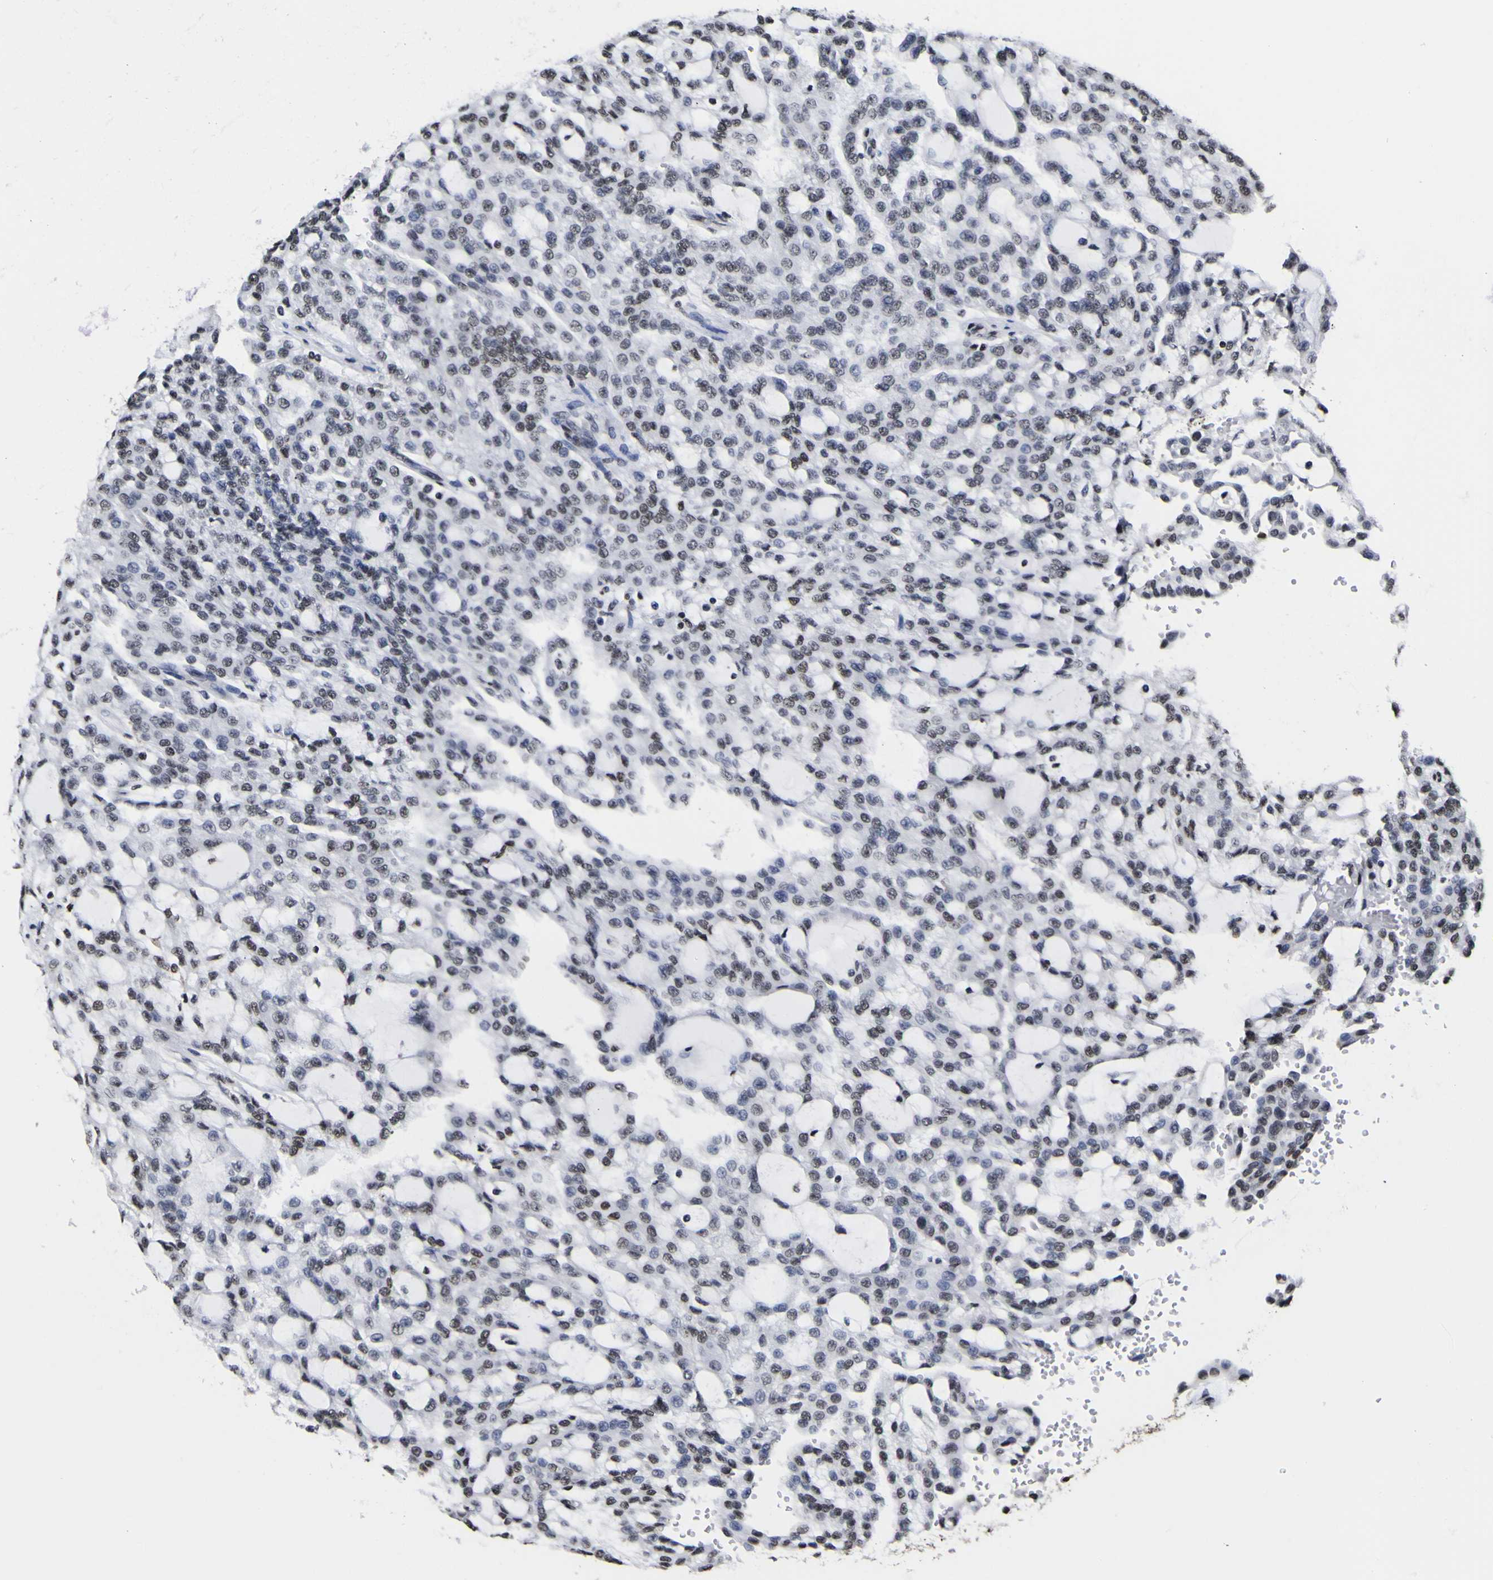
{"staining": {"intensity": "moderate", "quantity": "25%-75%", "location": "nuclear"}, "tissue": "renal cancer", "cell_type": "Tumor cells", "image_type": "cancer", "snomed": [{"axis": "morphology", "description": "Adenocarcinoma, NOS"}, {"axis": "topography", "description": "Kidney"}], "caption": "Adenocarcinoma (renal) was stained to show a protein in brown. There is medium levels of moderate nuclear expression in approximately 25%-75% of tumor cells.", "gene": "PIAS1", "patient": {"sex": "male", "age": 63}}